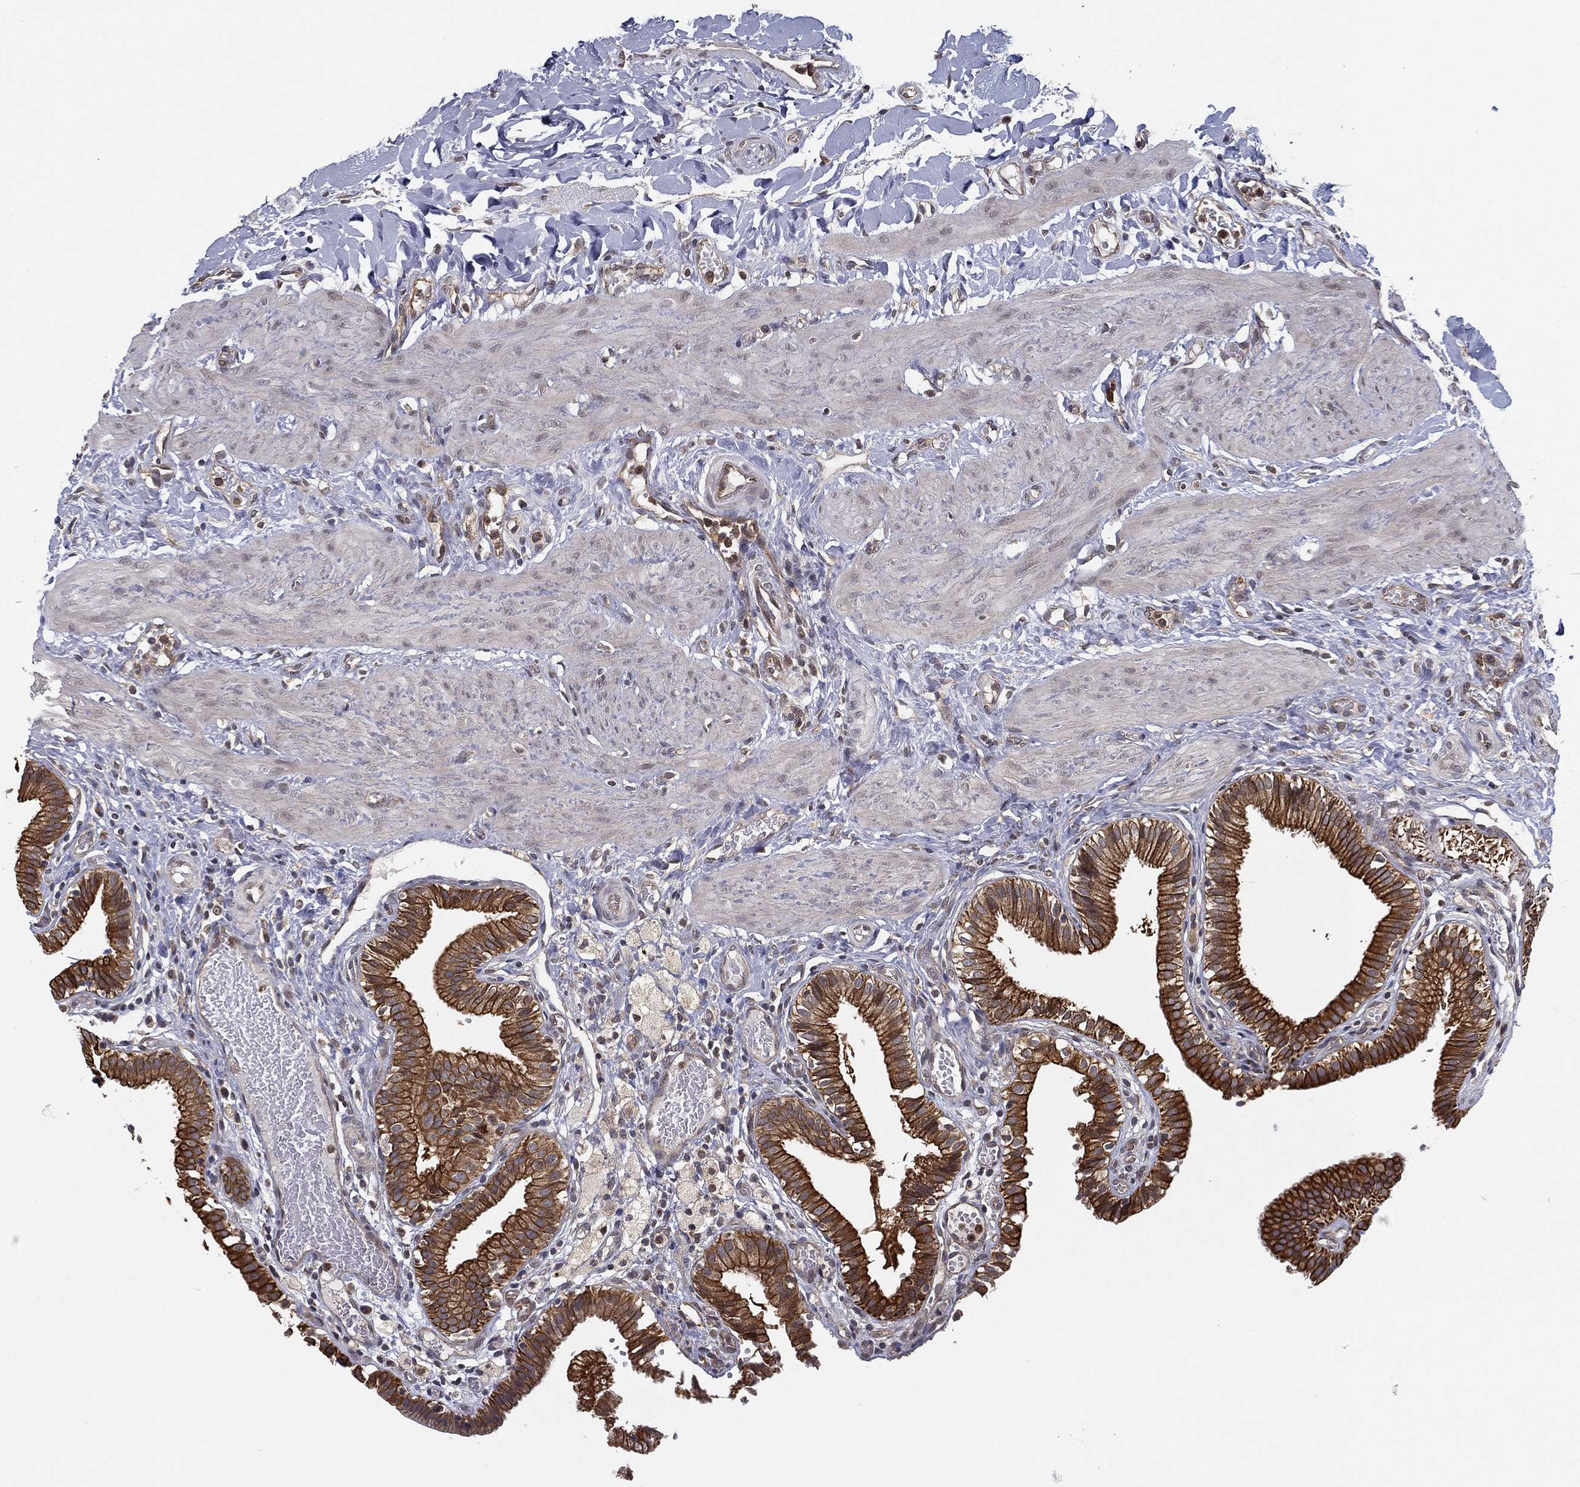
{"staining": {"intensity": "moderate", "quantity": ">75%", "location": "cytoplasmic/membranous"}, "tissue": "gallbladder", "cell_type": "Glandular cells", "image_type": "normal", "snomed": [{"axis": "morphology", "description": "Normal tissue, NOS"}, {"axis": "topography", "description": "Gallbladder"}], "caption": "Immunohistochemistry (IHC) histopathology image of unremarkable human gallbladder stained for a protein (brown), which displays medium levels of moderate cytoplasmic/membranous positivity in approximately >75% of glandular cells.", "gene": "UACA", "patient": {"sex": "female", "age": 24}}